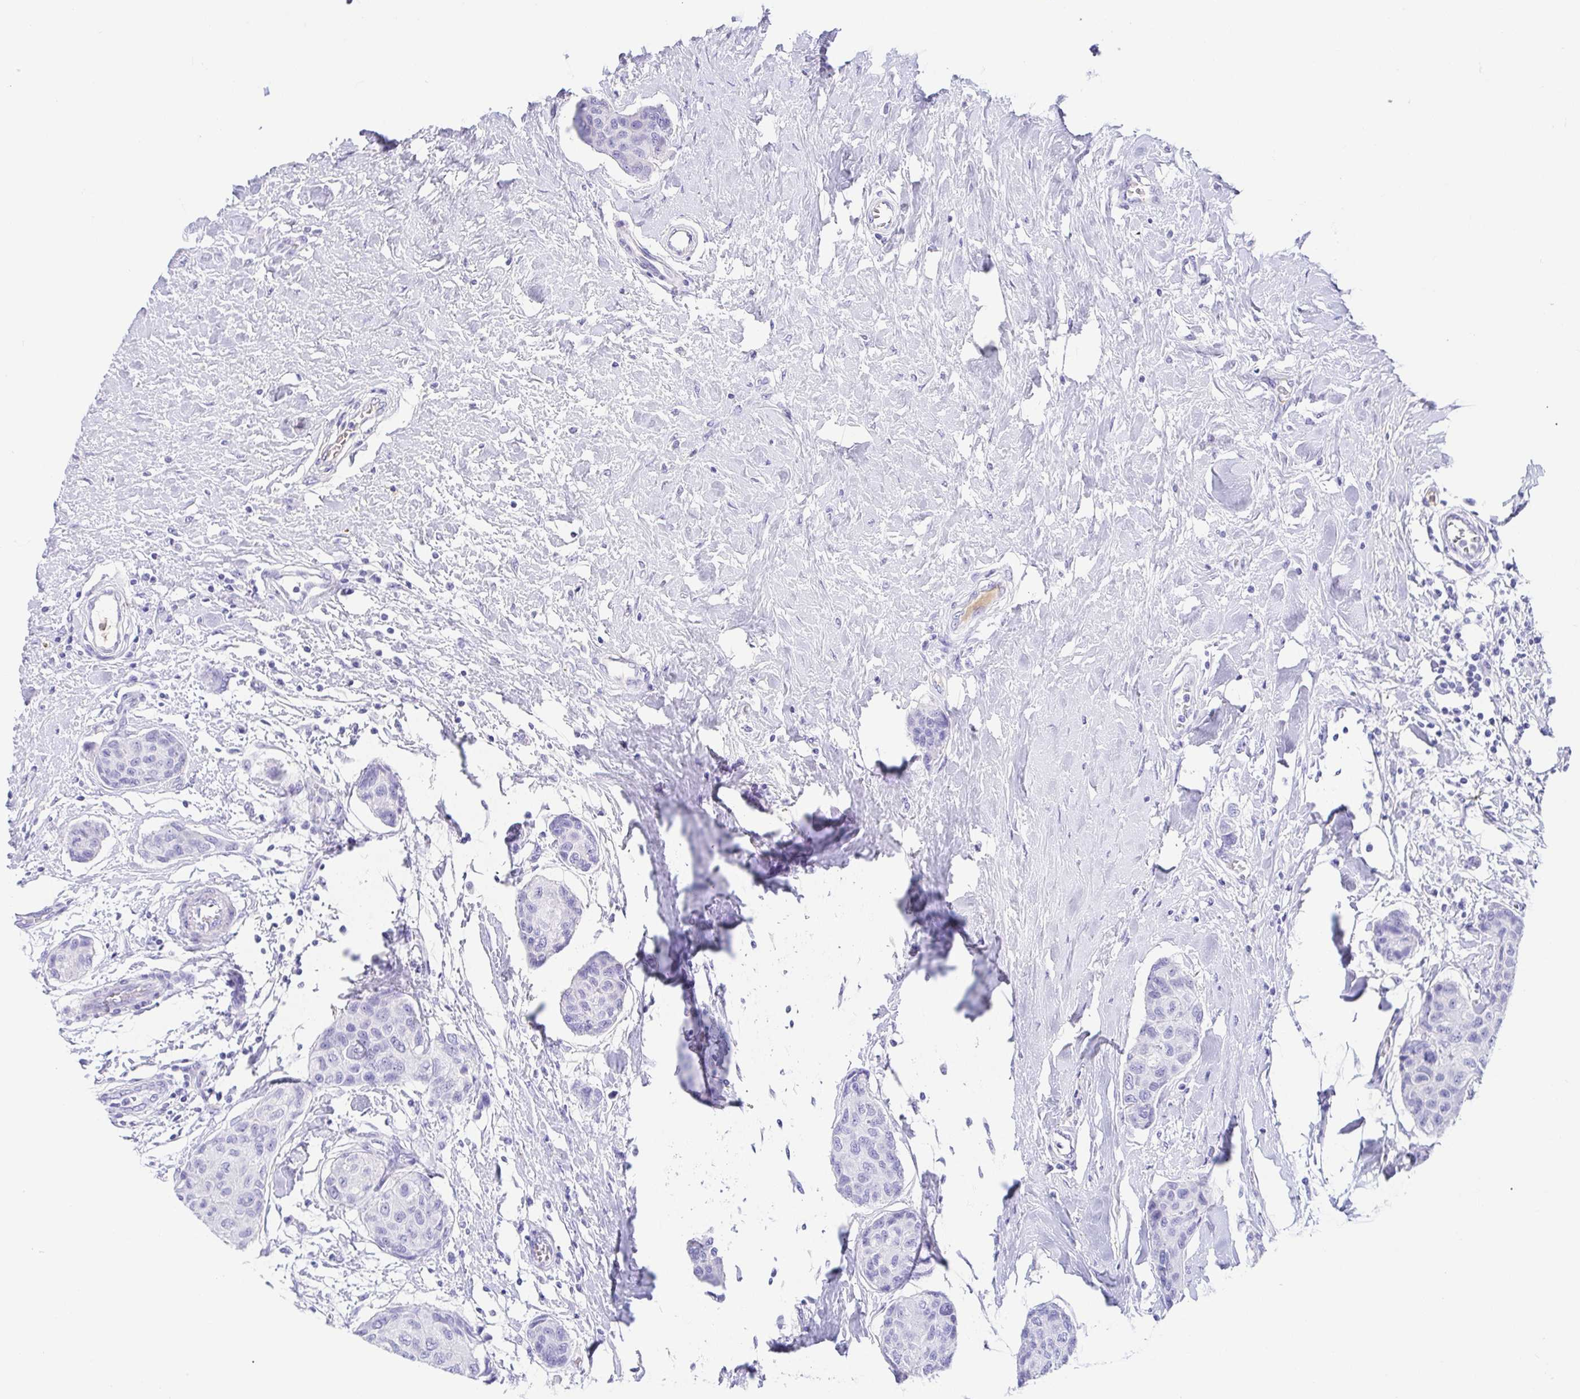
{"staining": {"intensity": "negative", "quantity": "none", "location": "none"}, "tissue": "breast cancer", "cell_type": "Tumor cells", "image_type": "cancer", "snomed": [{"axis": "morphology", "description": "Duct carcinoma"}, {"axis": "topography", "description": "Breast"}], "caption": "There is no significant positivity in tumor cells of breast cancer (invasive ductal carcinoma).", "gene": "GKN1", "patient": {"sex": "female", "age": 80}}